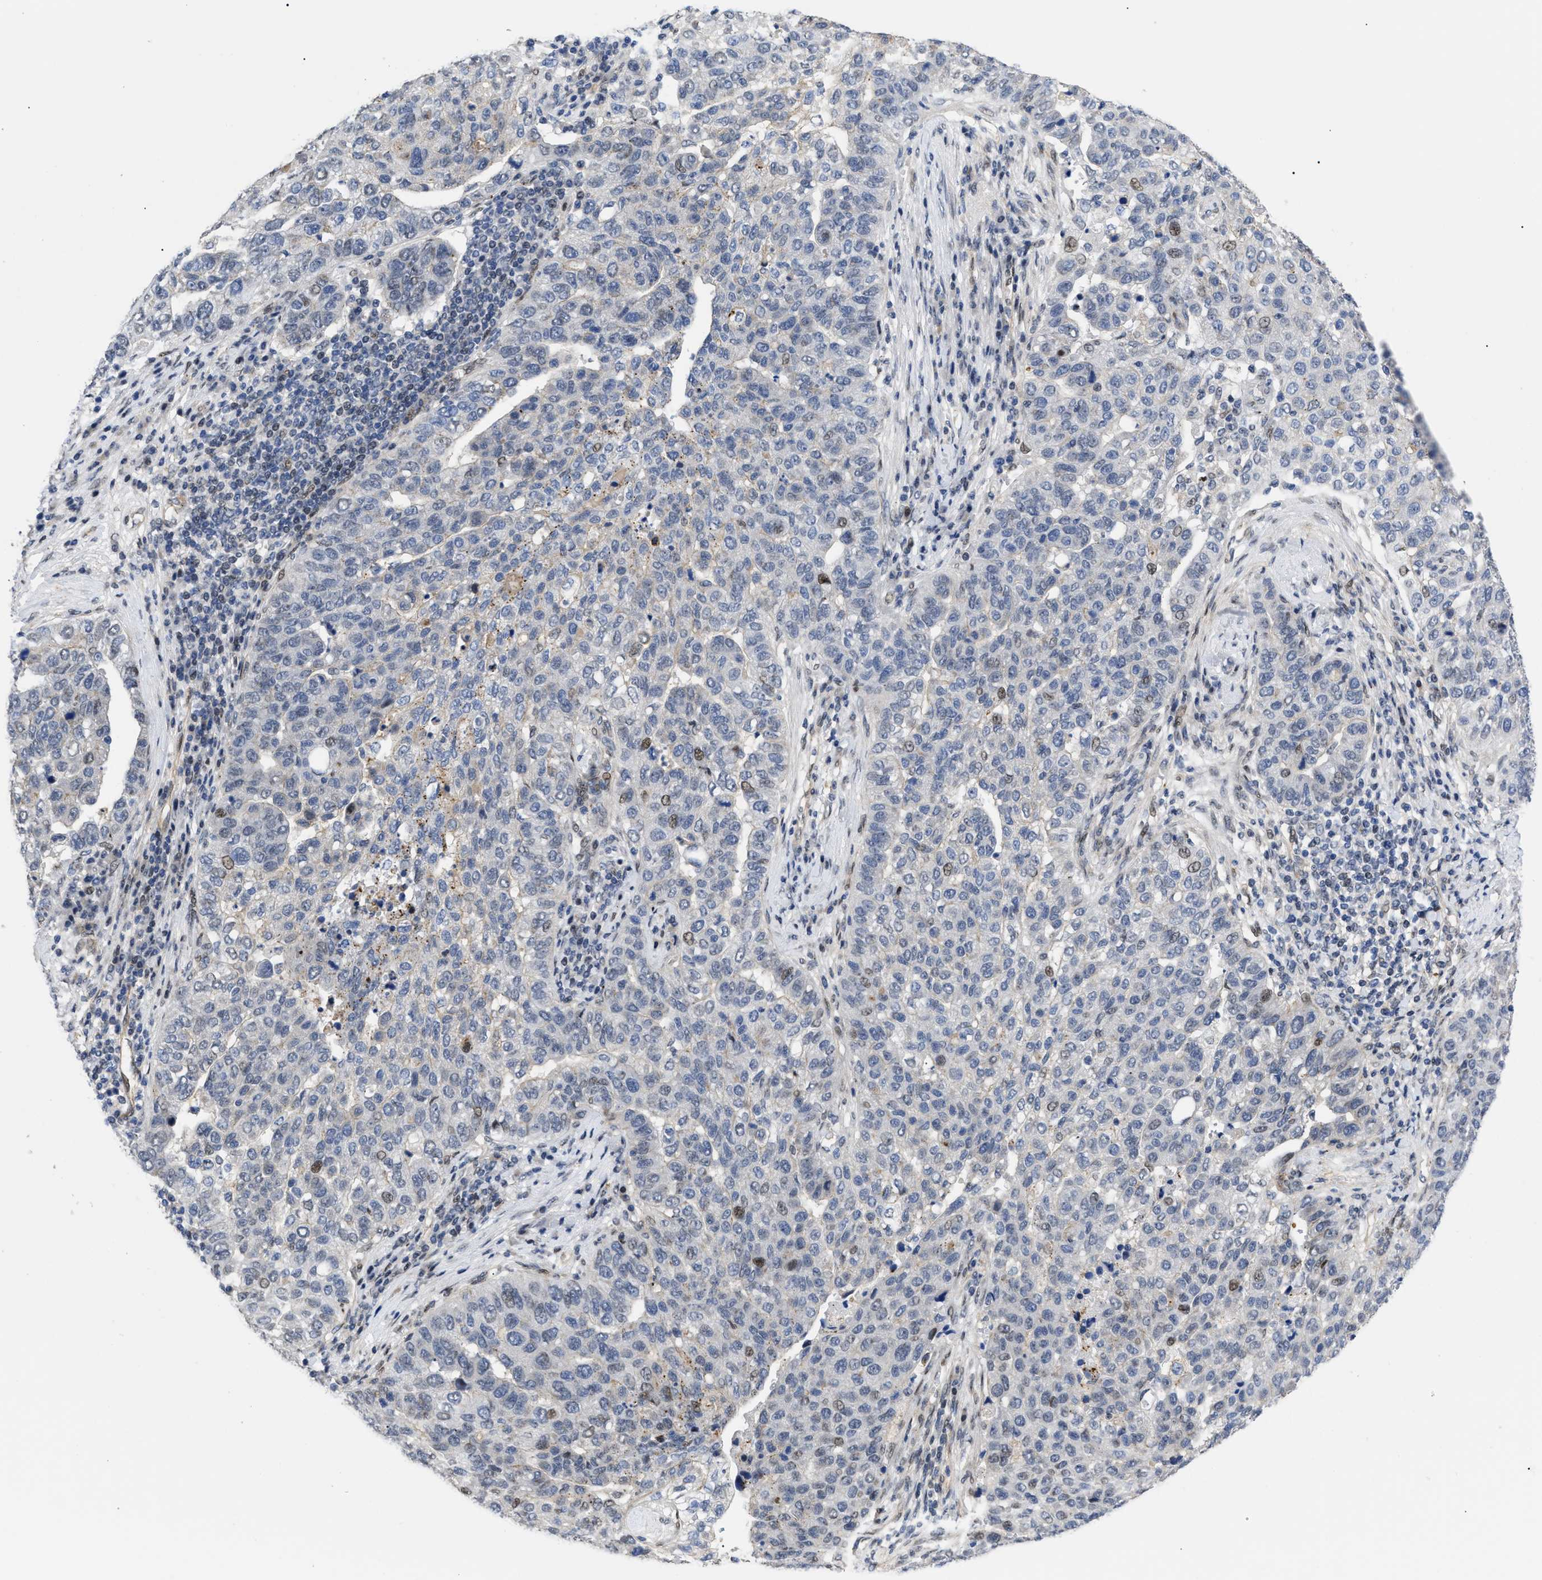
{"staining": {"intensity": "negative", "quantity": "none", "location": "none"}, "tissue": "pancreatic cancer", "cell_type": "Tumor cells", "image_type": "cancer", "snomed": [{"axis": "morphology", "description": "Adenocarcinoma, NOS"}, {"axis": "topography", "description": "Pancreas"}], "caption": "Tumor cells are negative for protein expression in human adenocarcinoma (pancreatic). (DAB immunohistochemistry (IHC) with hematoxylin counter stain).", "gene": "SFXN5", "patient": {"sex": "female", "age": 61}}